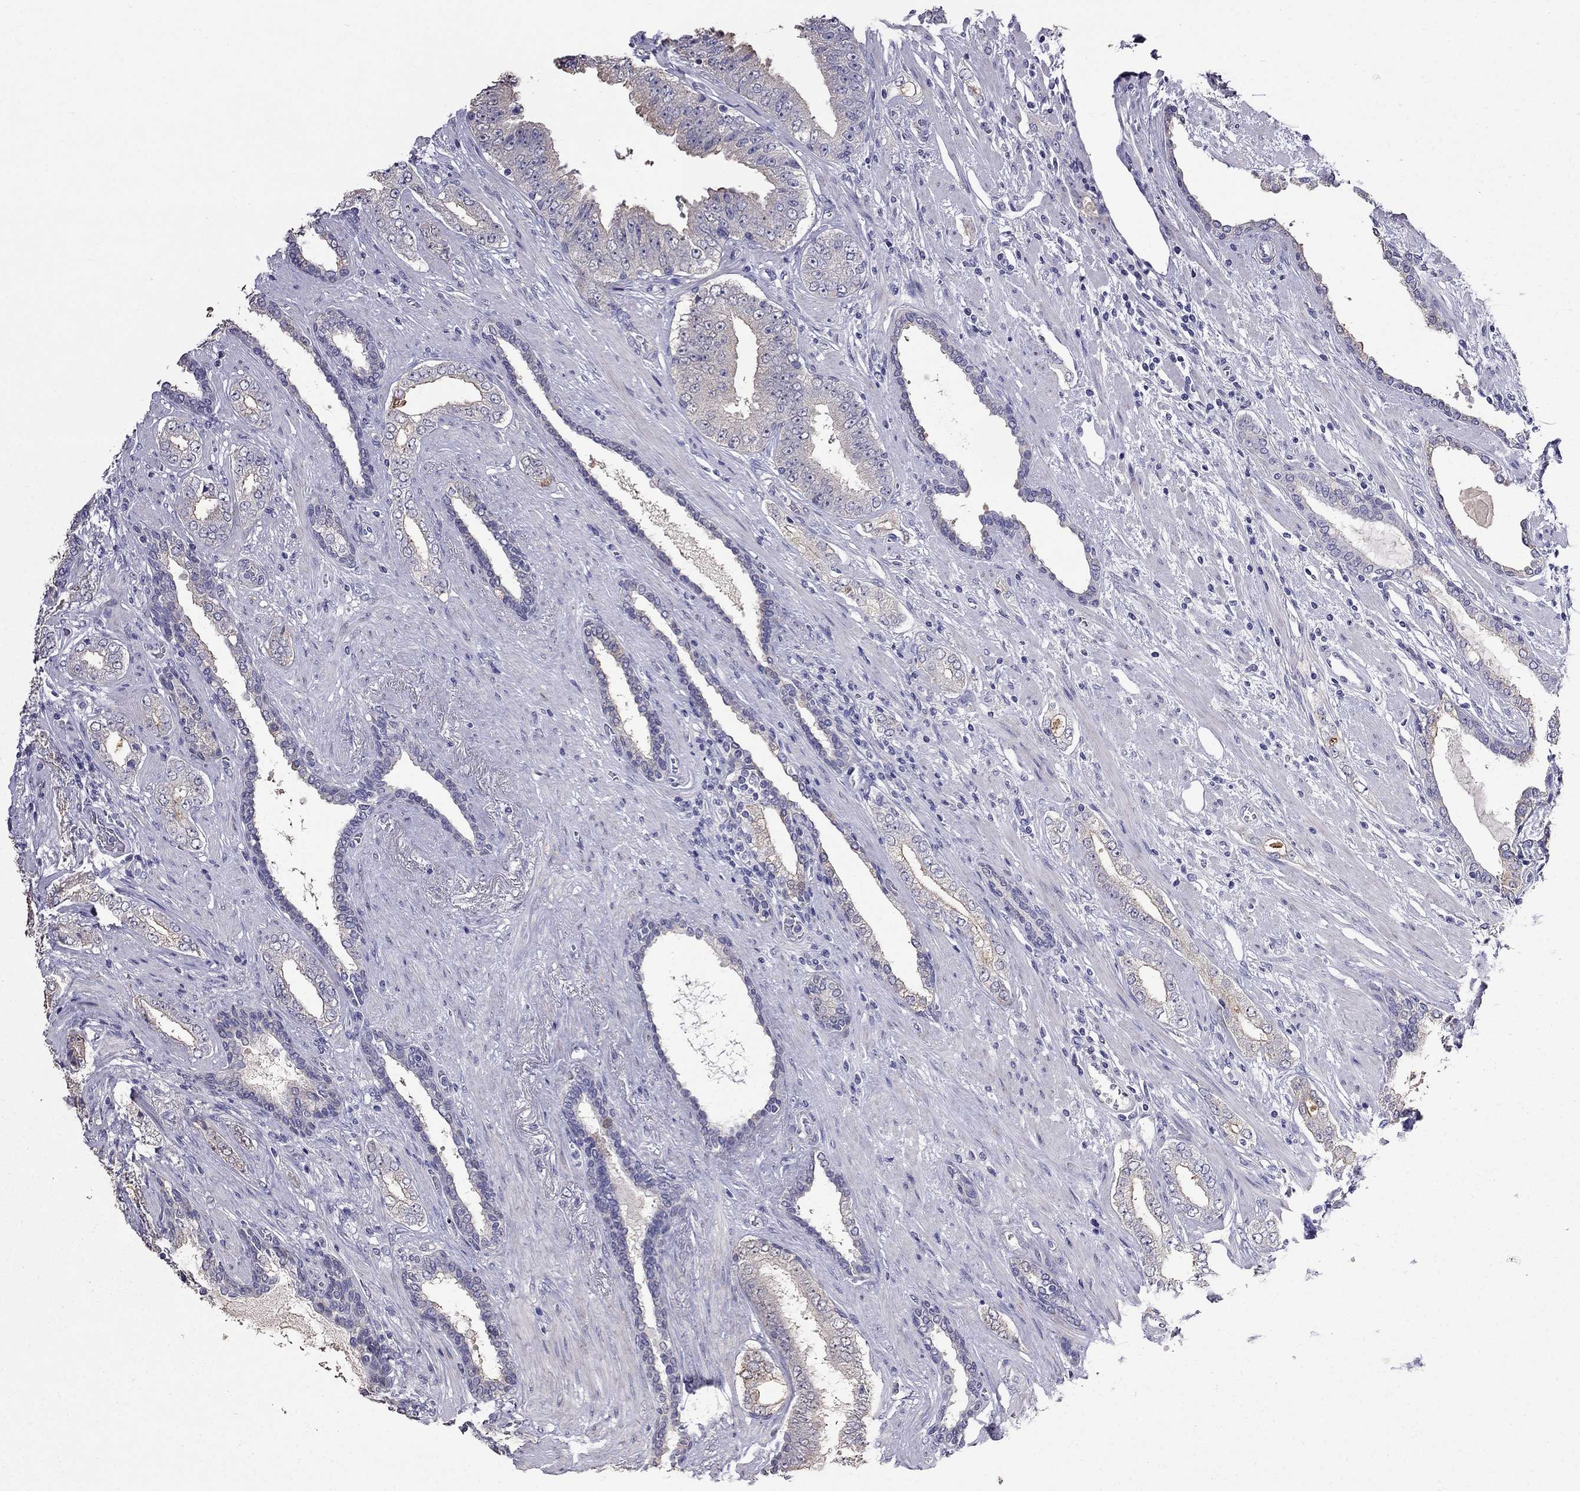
{"staining": {"intensity": "negative", "quantity": "none", "location": "none"}, "tissue": "prostate cancer", "cell_type": "Tumor cells", "image_type": "cancer", "snomed": [{"axis": "morphology", "description": "Adenocarcinoma, Low grade"}, {"axis": "topography", "description": "Prostate and seminal vesicle, NOS"}], "caption": "Tumor cells are negative for brown protein staining in prostate cancer.", "gene": "AK5", "patient": {"sex": "male", "age": 61}}